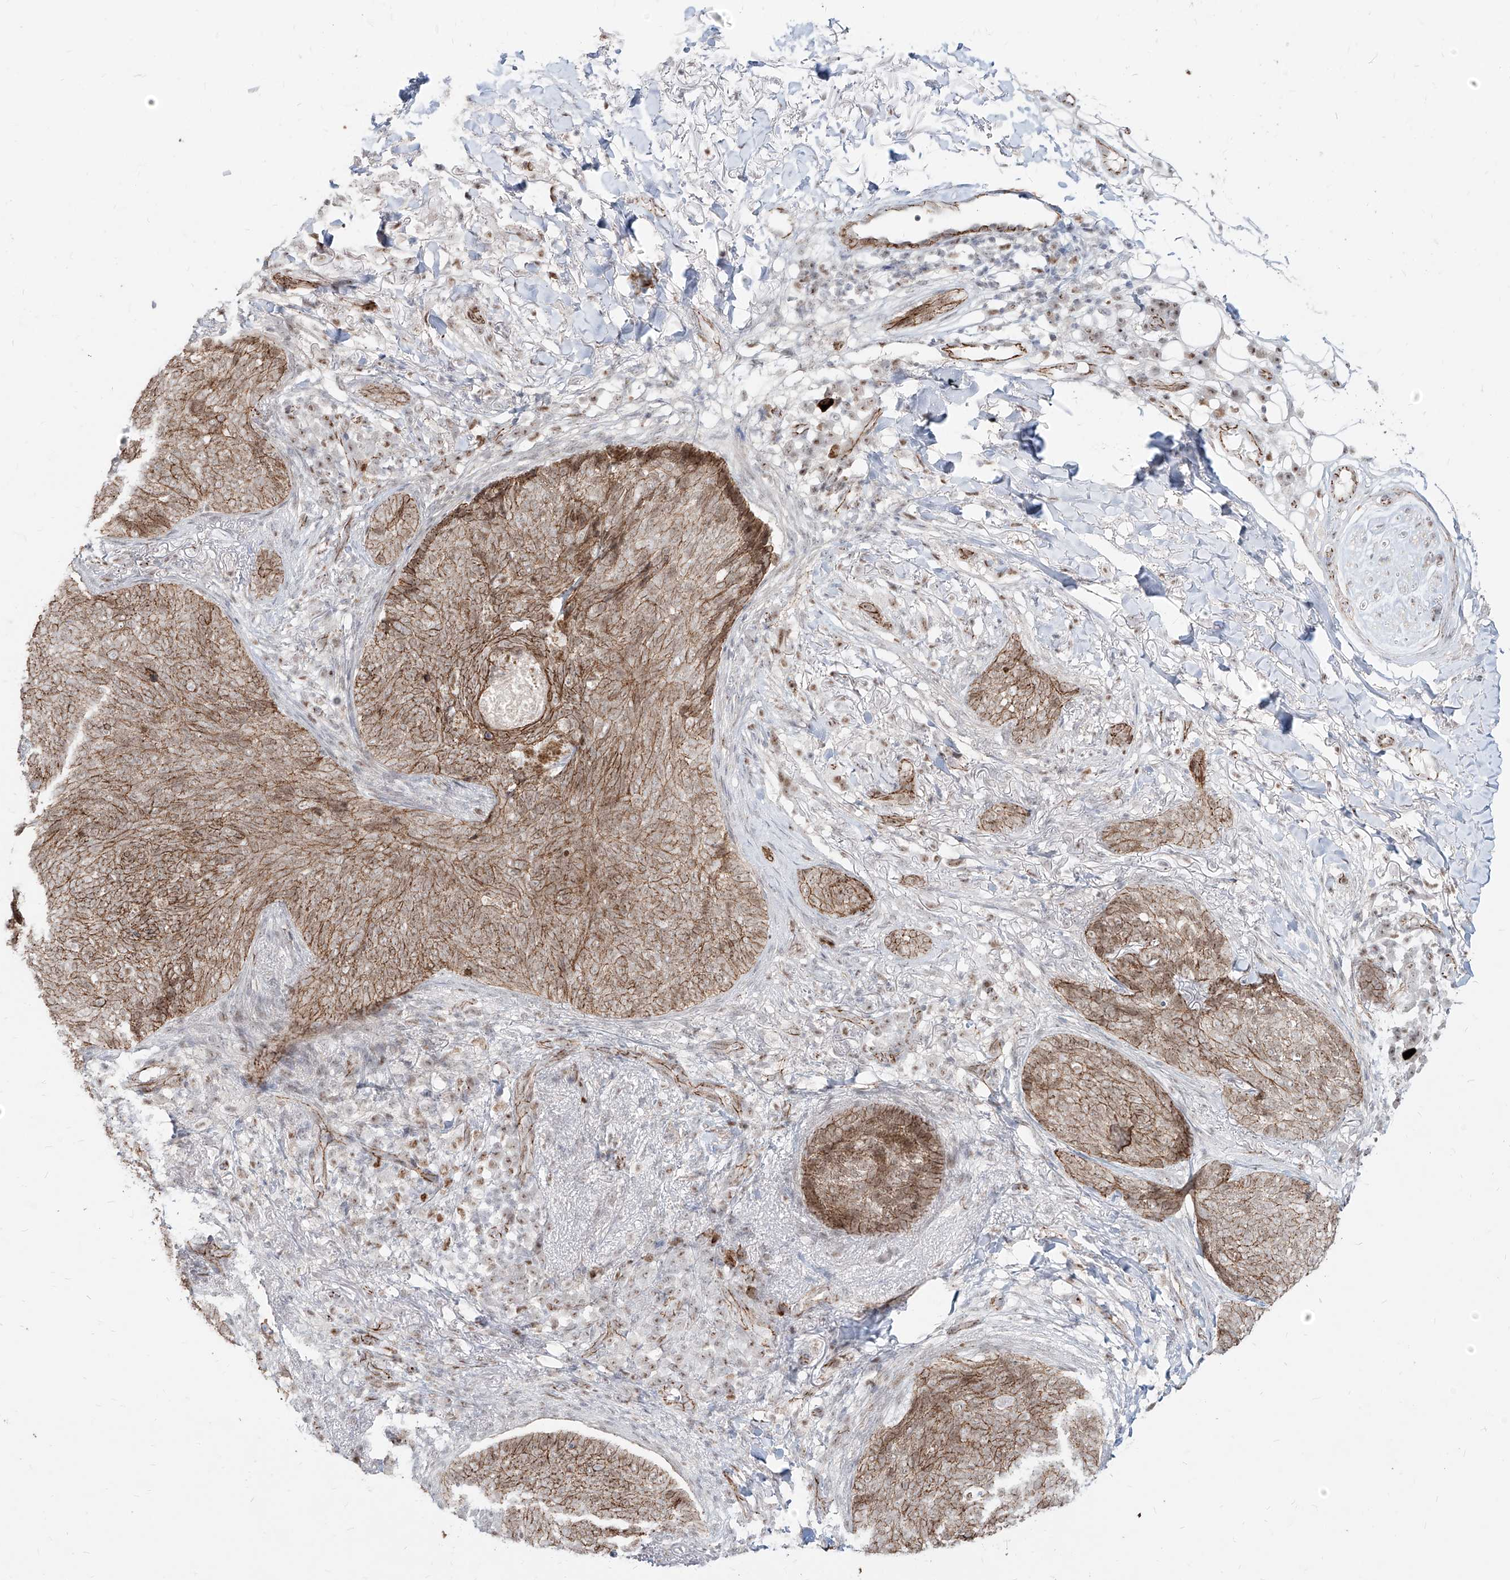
{"staining": {"intensity": "moderate", "quantity": ">75%", "location": "cytoplasmic/membranous"}, "tissue": "skin cancer", "cell_type": "Tumor cells", "image_type": "cancer", "snomed": [{"axis": "morphology", "description": "Basal cell carcinoma"}, {"axis": "topography", "description": "Skin"}], "caption": "Immunohistochemistry photomicrograph of neoplastic tissue: skin cancer stained using immunohistochemistry (IHC) exhibits medium levels of moderate protein expression localized specifically in the cytoplasmic/membranous of tumor cells, appearing as a cytoplasmic/membranous brown color.", "gene": "ZNF710", "patient": {"sex": "male", "age": 85}}